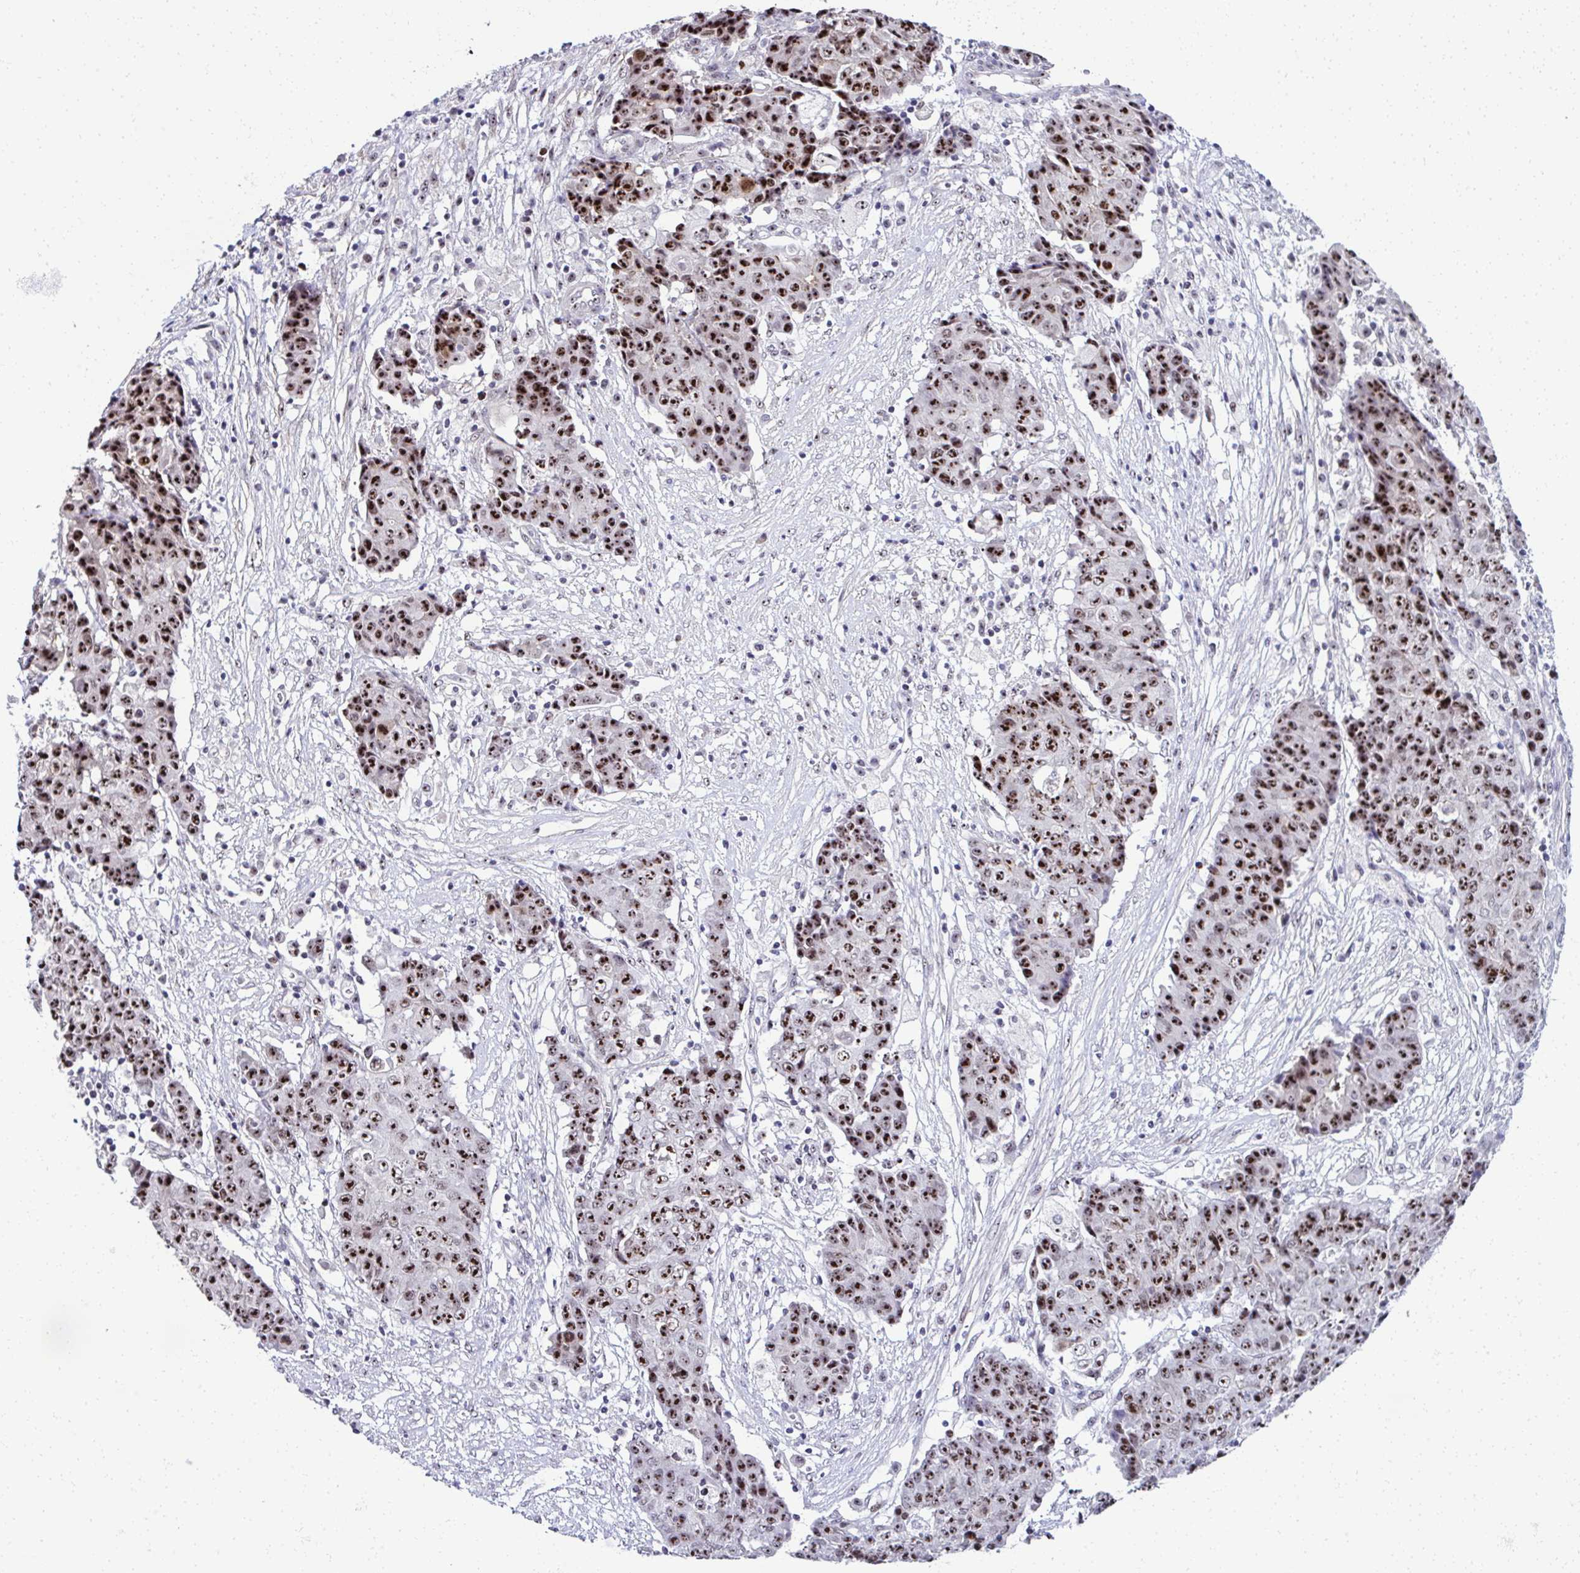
{"staining": {"intensity": "strong", "quantity": ">75%", "location": "nuclear"}, "tissue": "ovarian cancer", "cell_type": "Tumor cells", "image_type": "cancer", "snomed": [{"axis": "morphology", "description": "Carcinoma, endometroid"}, {"axis": "topography", "description": "Ovary"}], "caption": "Strong nuclear protein positivity is appreciated in about >75% of tumor cells in ovarian cancer (endometroid carcinoma). The staining is performed using DAB (3,3'-diaminobenzidine) brown chromogen to label protein expression. The nuclei are counter-stained blue using hematoxylin.", "gene": "CEP72", "patient": {"sex": "female", "age": 42}}